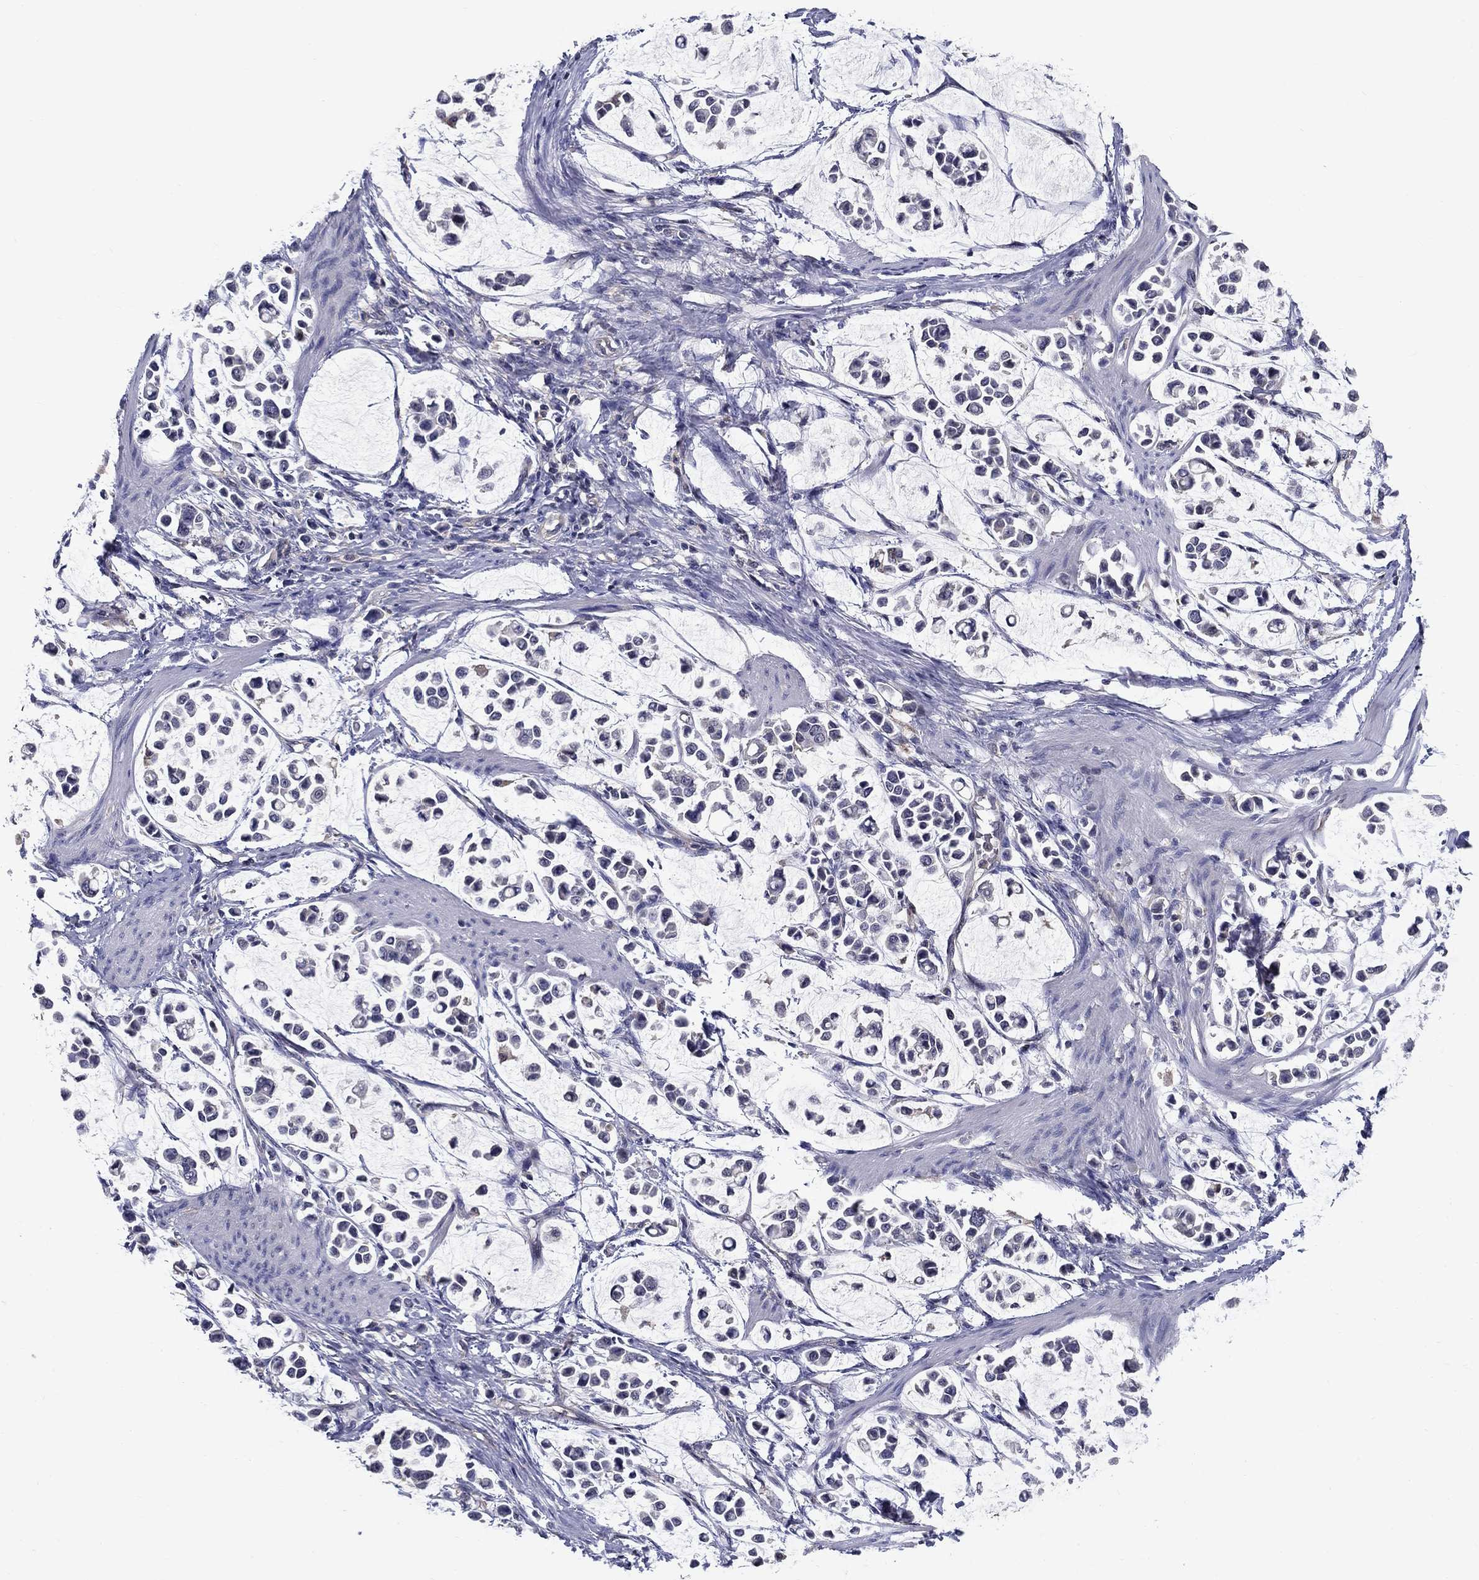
{"staining": {"intensity": "negative", "quantity": "none", "location": "none"}, "tissue": "stomach cancer", "cell_type": "Tumor cells", "image_type": "cancer", "snomed": [{"axis": "morphology", "description": "Adenocarcinoma, NOS"}, {"axis": "topography", "description": "Stomach"}], "caption": "High power microscopy histopathology image of an immunohistochemistry (IHC) photomicrograph of adenocarcinoma (stomach), revealing no significant positivity in tumor cells.", "gene": "GLTP", "patient": {"sex": "male", "age": 82}}